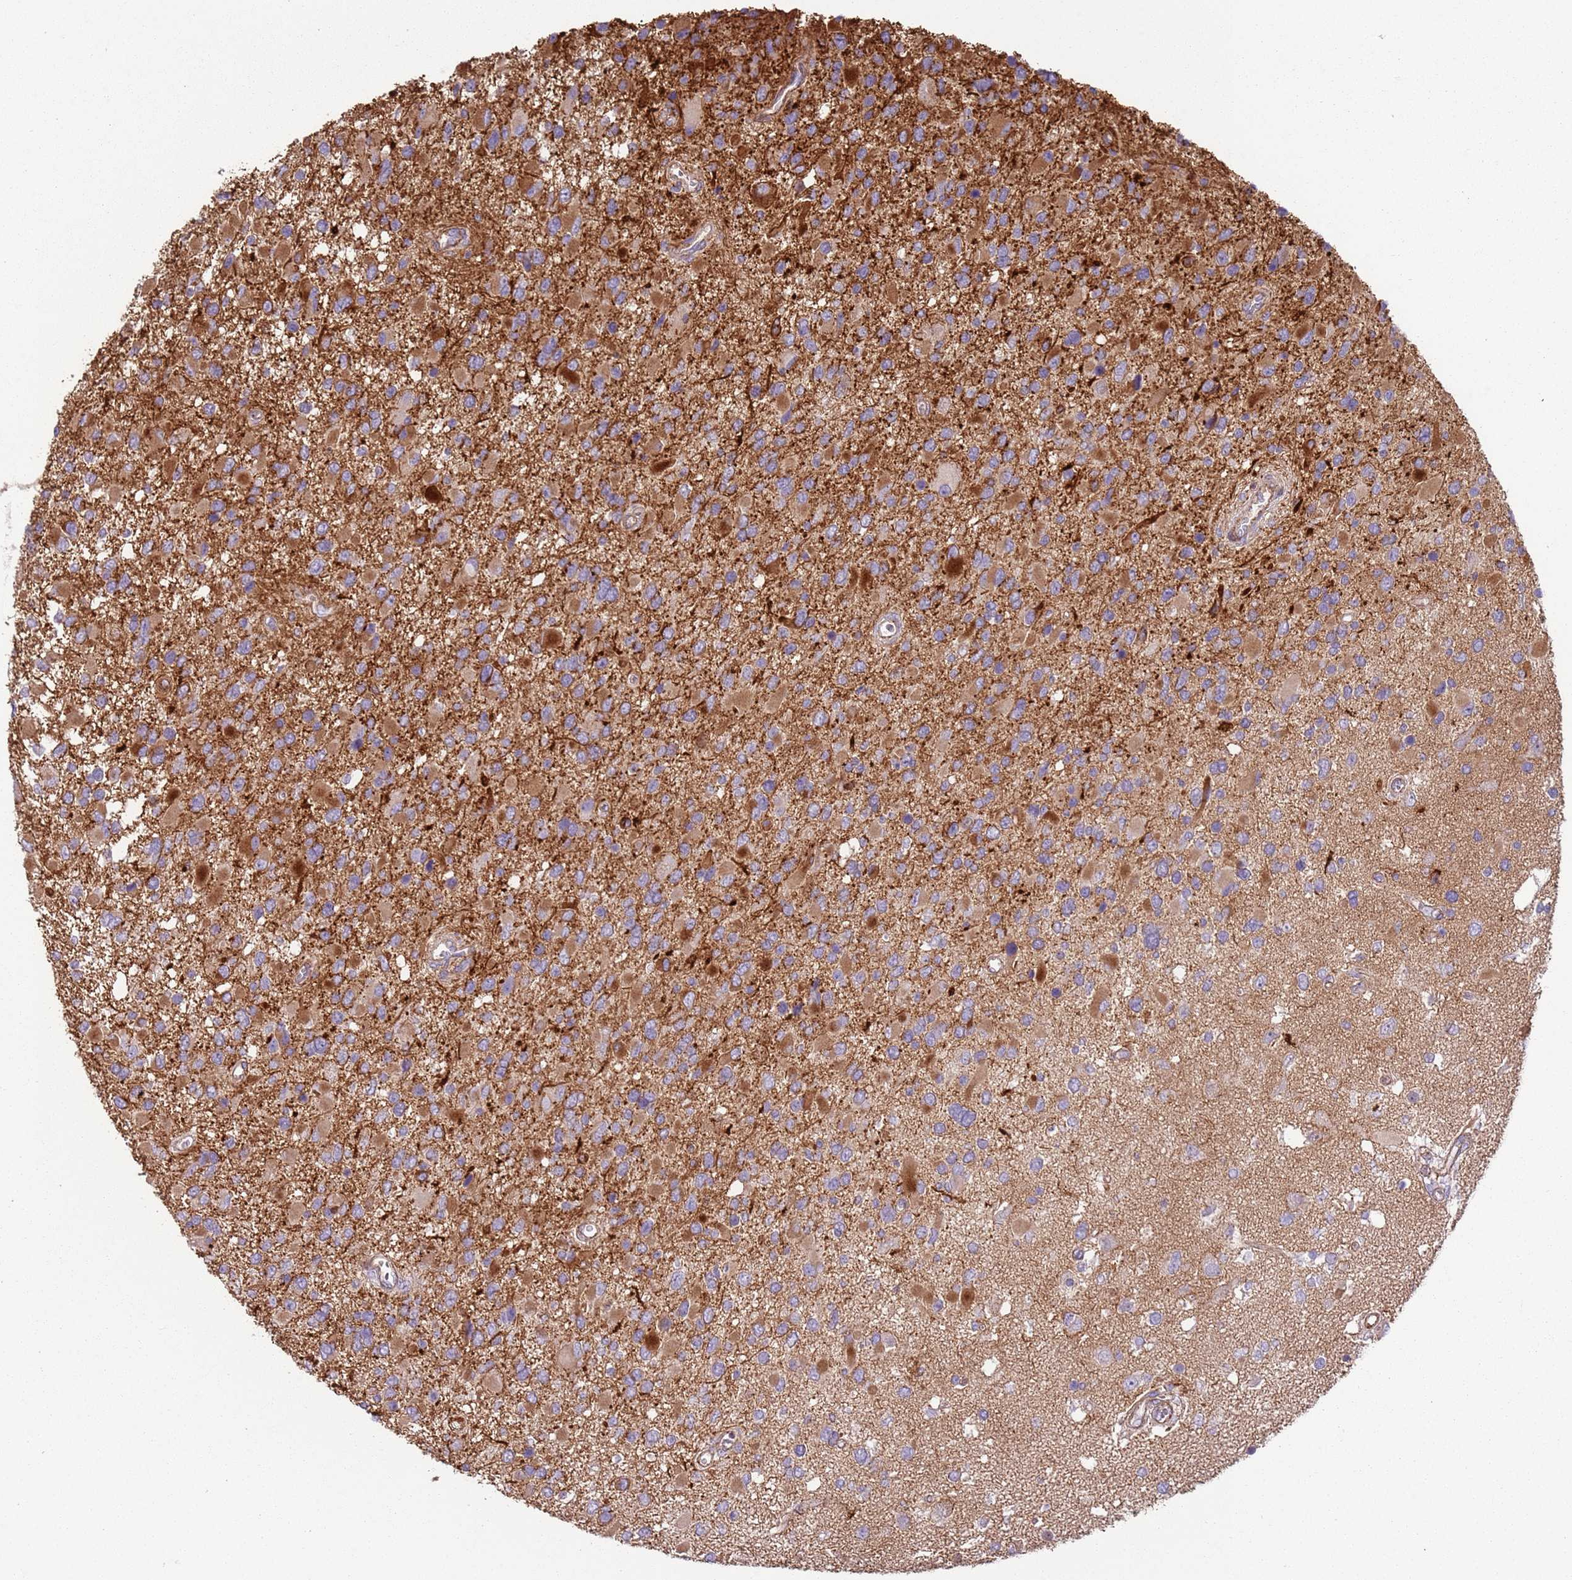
{"staining": {"intensity": "moderate", "quantity": "25%-75%", "location": "cytoplasmic/membranous"}, "tissue": "glioma", "cell_type": "Tumor cells", "image_type": "cancer", "snomed": [{"axis": "morphology", "description": "Glioma, malignant, High grade"}, {"axis": "topography", "description": "Brain"}], "caption": "Immunohistochemical staining of human glioma displays medium levels of moderate cytoplasmic/membranous protein expression in about 25%-75% of tumor cells.", "gene": "GNAI3", "patient": {"sex": "male", "age": 53}}